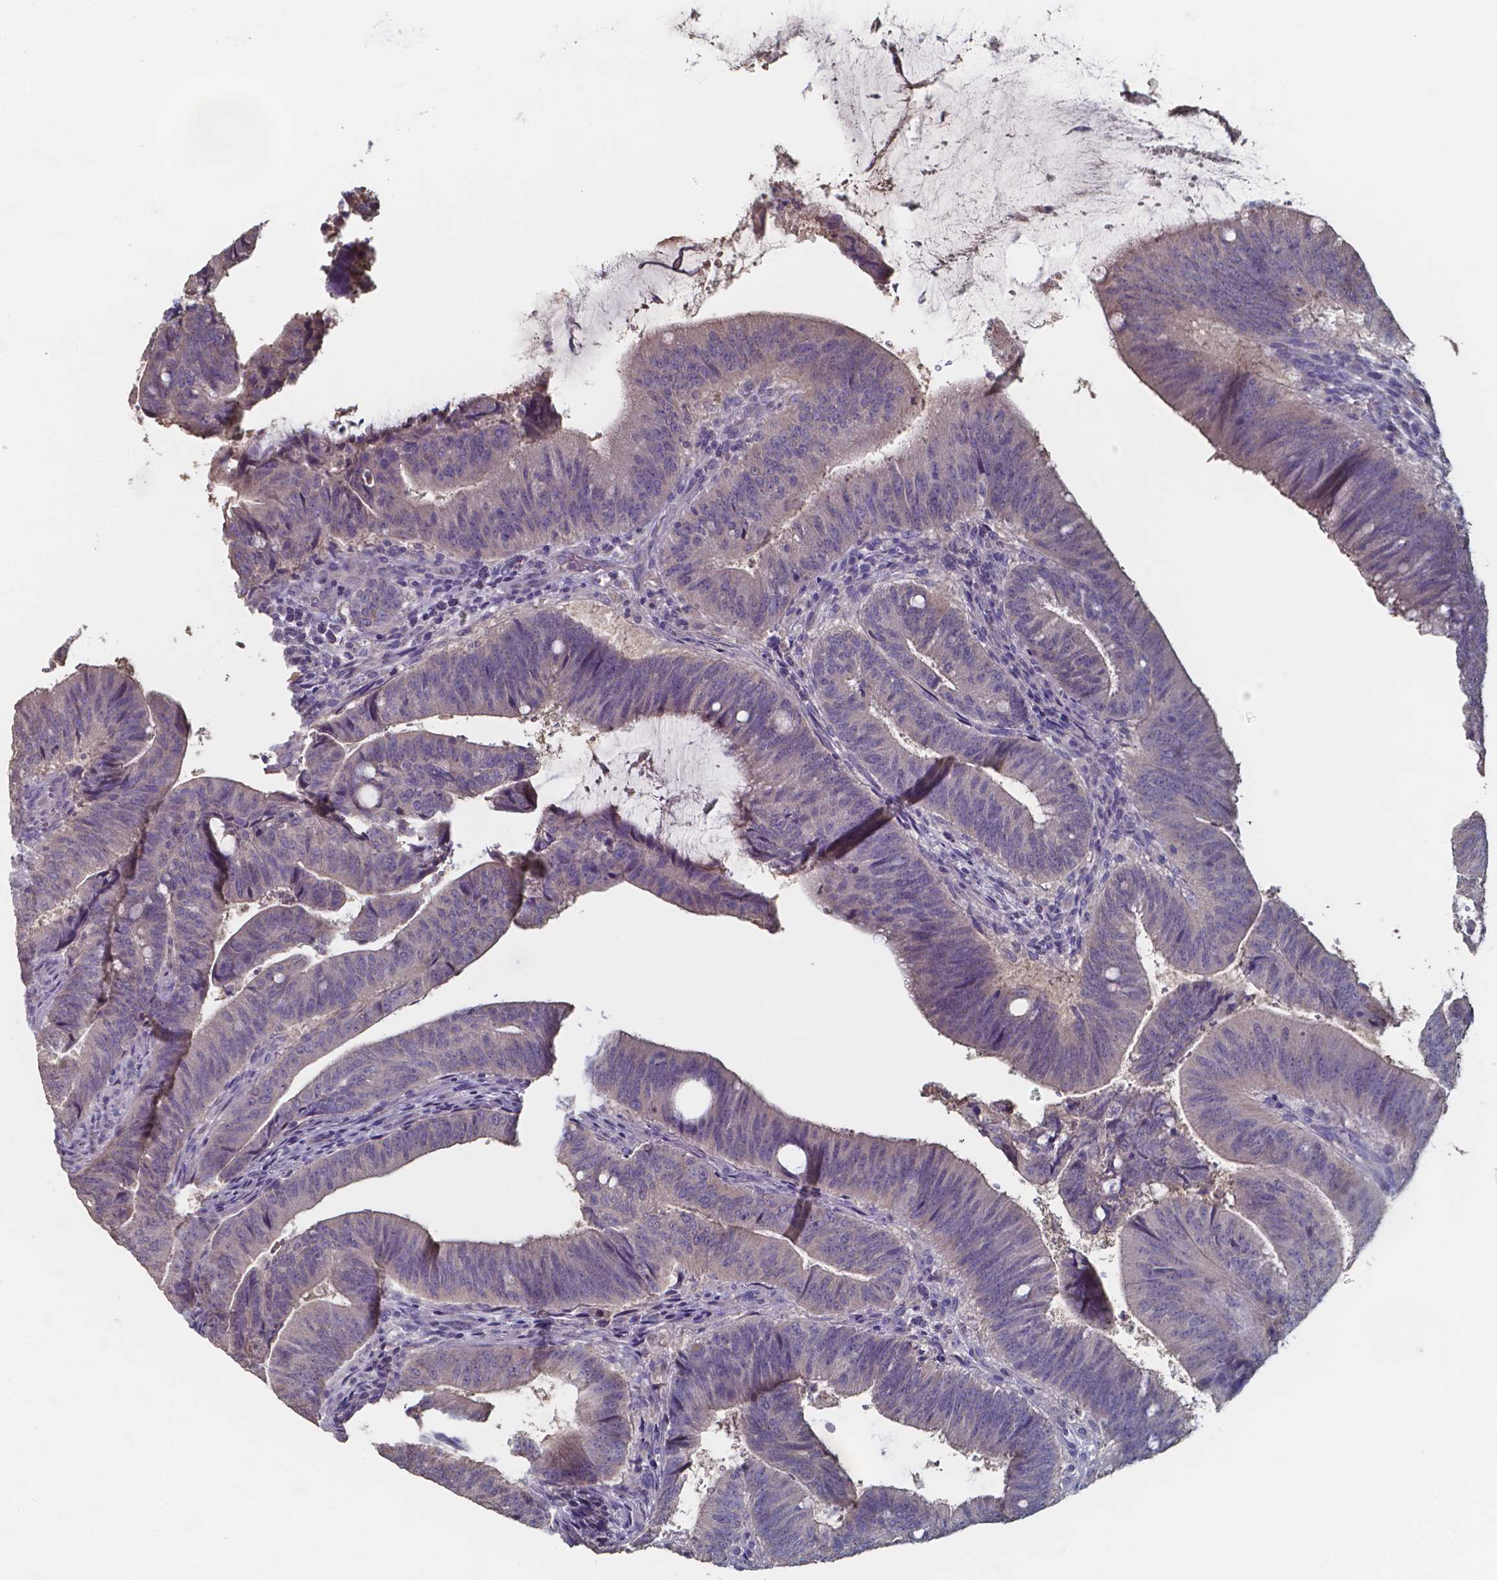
{"staining": {"intensity": "weak", "quantity": "<25%", "location": "cytoplasmic/membranous"}, "tissue": "colorectal cancer", "cell_type": "Tumor cells", "image_type": "cancer", "snomed": [{"axis": "morphology", "description": "Adenocarcinoma, NOS"}, {"axis": "topography", "description": "Colon"}], "caption": "The histopathology image exhibits no significant staining in tumor cells of colorectal adenocarcinoma.", "gene": "FOXJ1", "patient": {"sex": "female", "age": 43}}